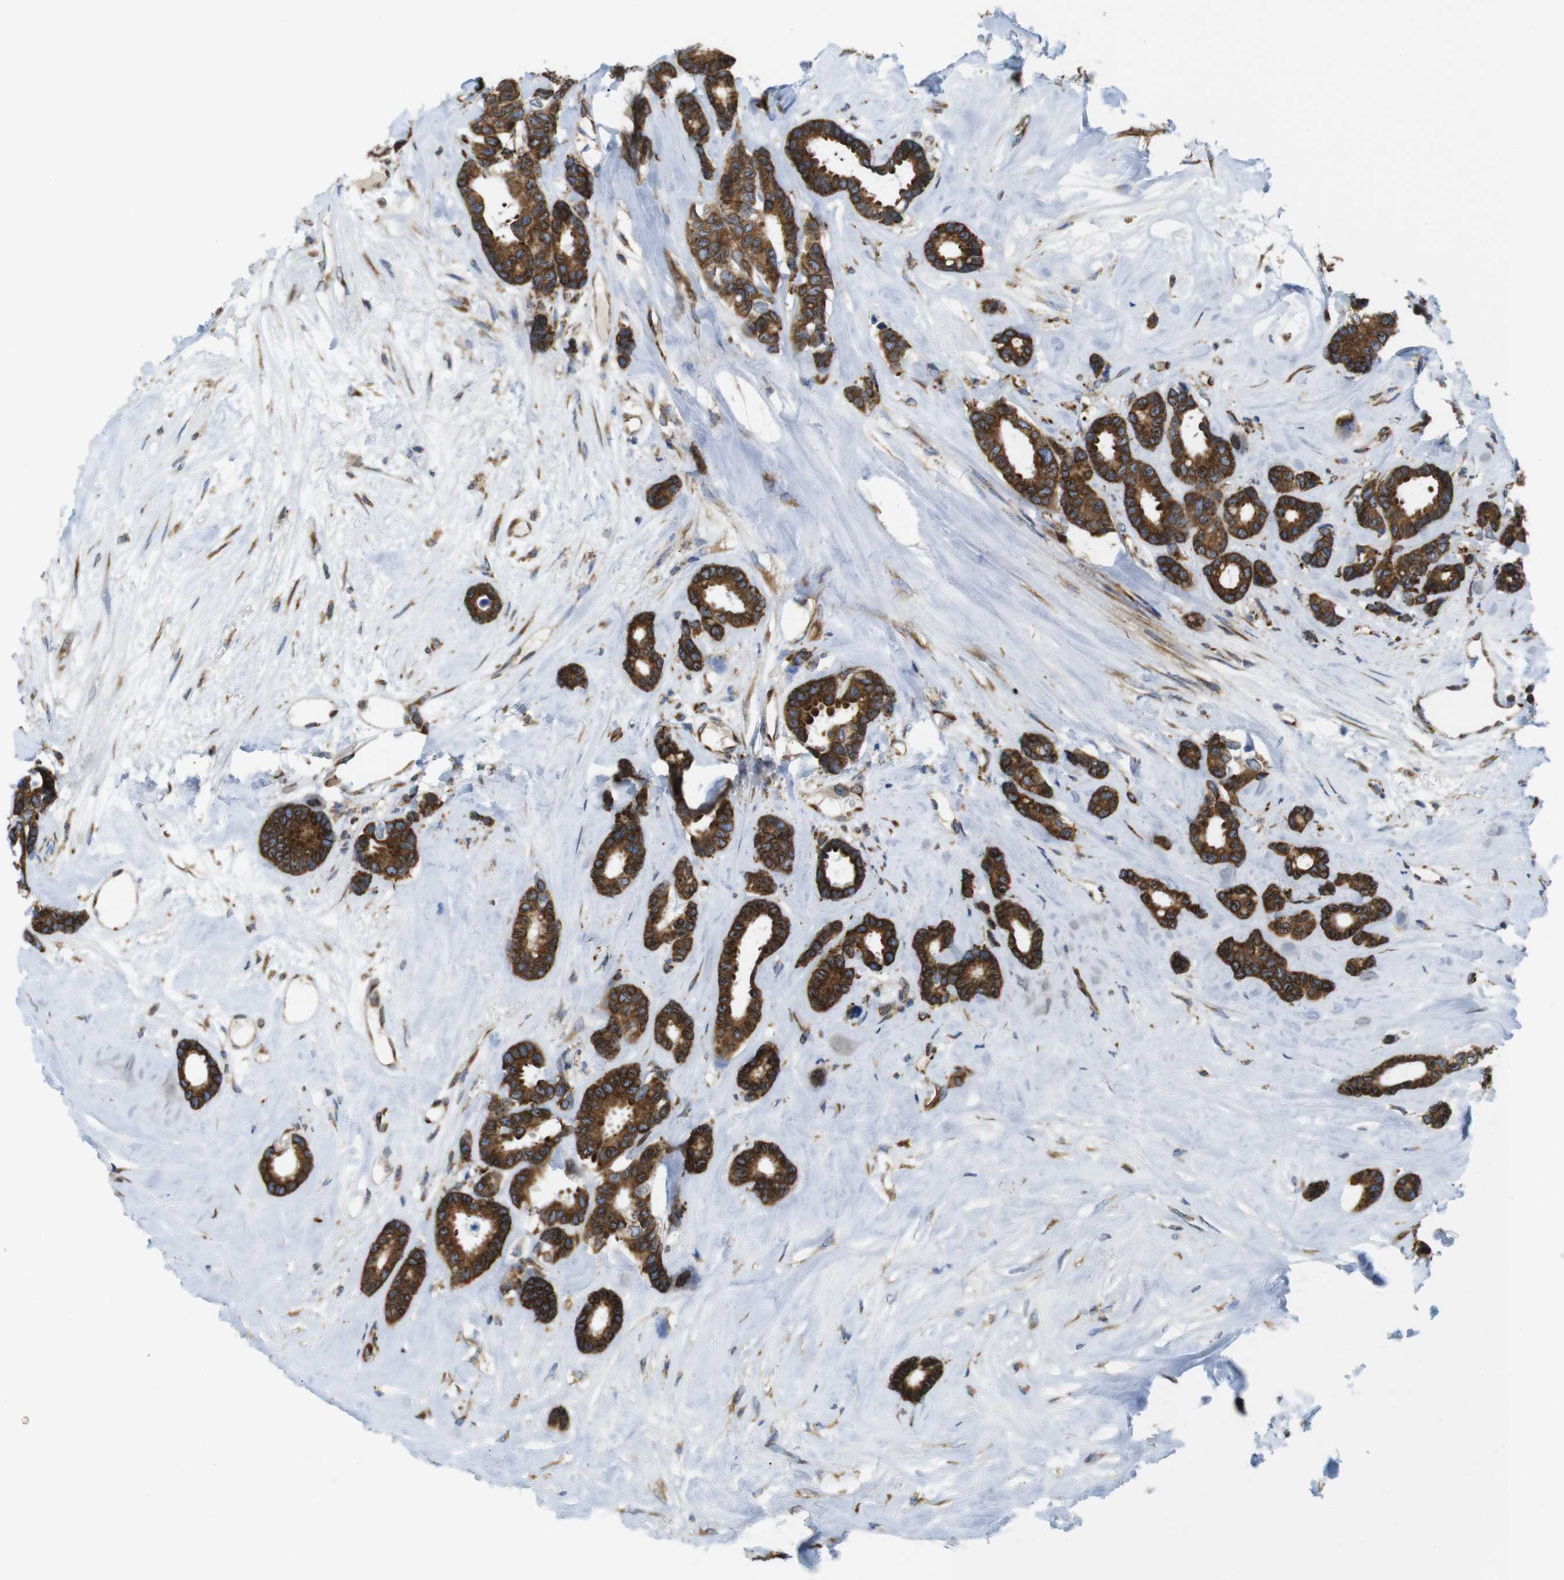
{"staining": {"intensity": "strong", "quantity": ">75%", "location": "cytoplasmic/membranous"}, "tissue": "breast cancer", "cell_type": "Tumor cells", "image_type": "cancer", "snomed": [{"axis": "morphology", "description": "Duct carcinoma"}, {"axis": "topography", "description": "Breast"}], "caption": "Strong cytoplasmic/membranous protein expression is present in about >75% of tumor cells in infiltrating ductal carcinoma (breast).", "gene": "PCNX2", "patient": {"sex": "female", "age": 87}}